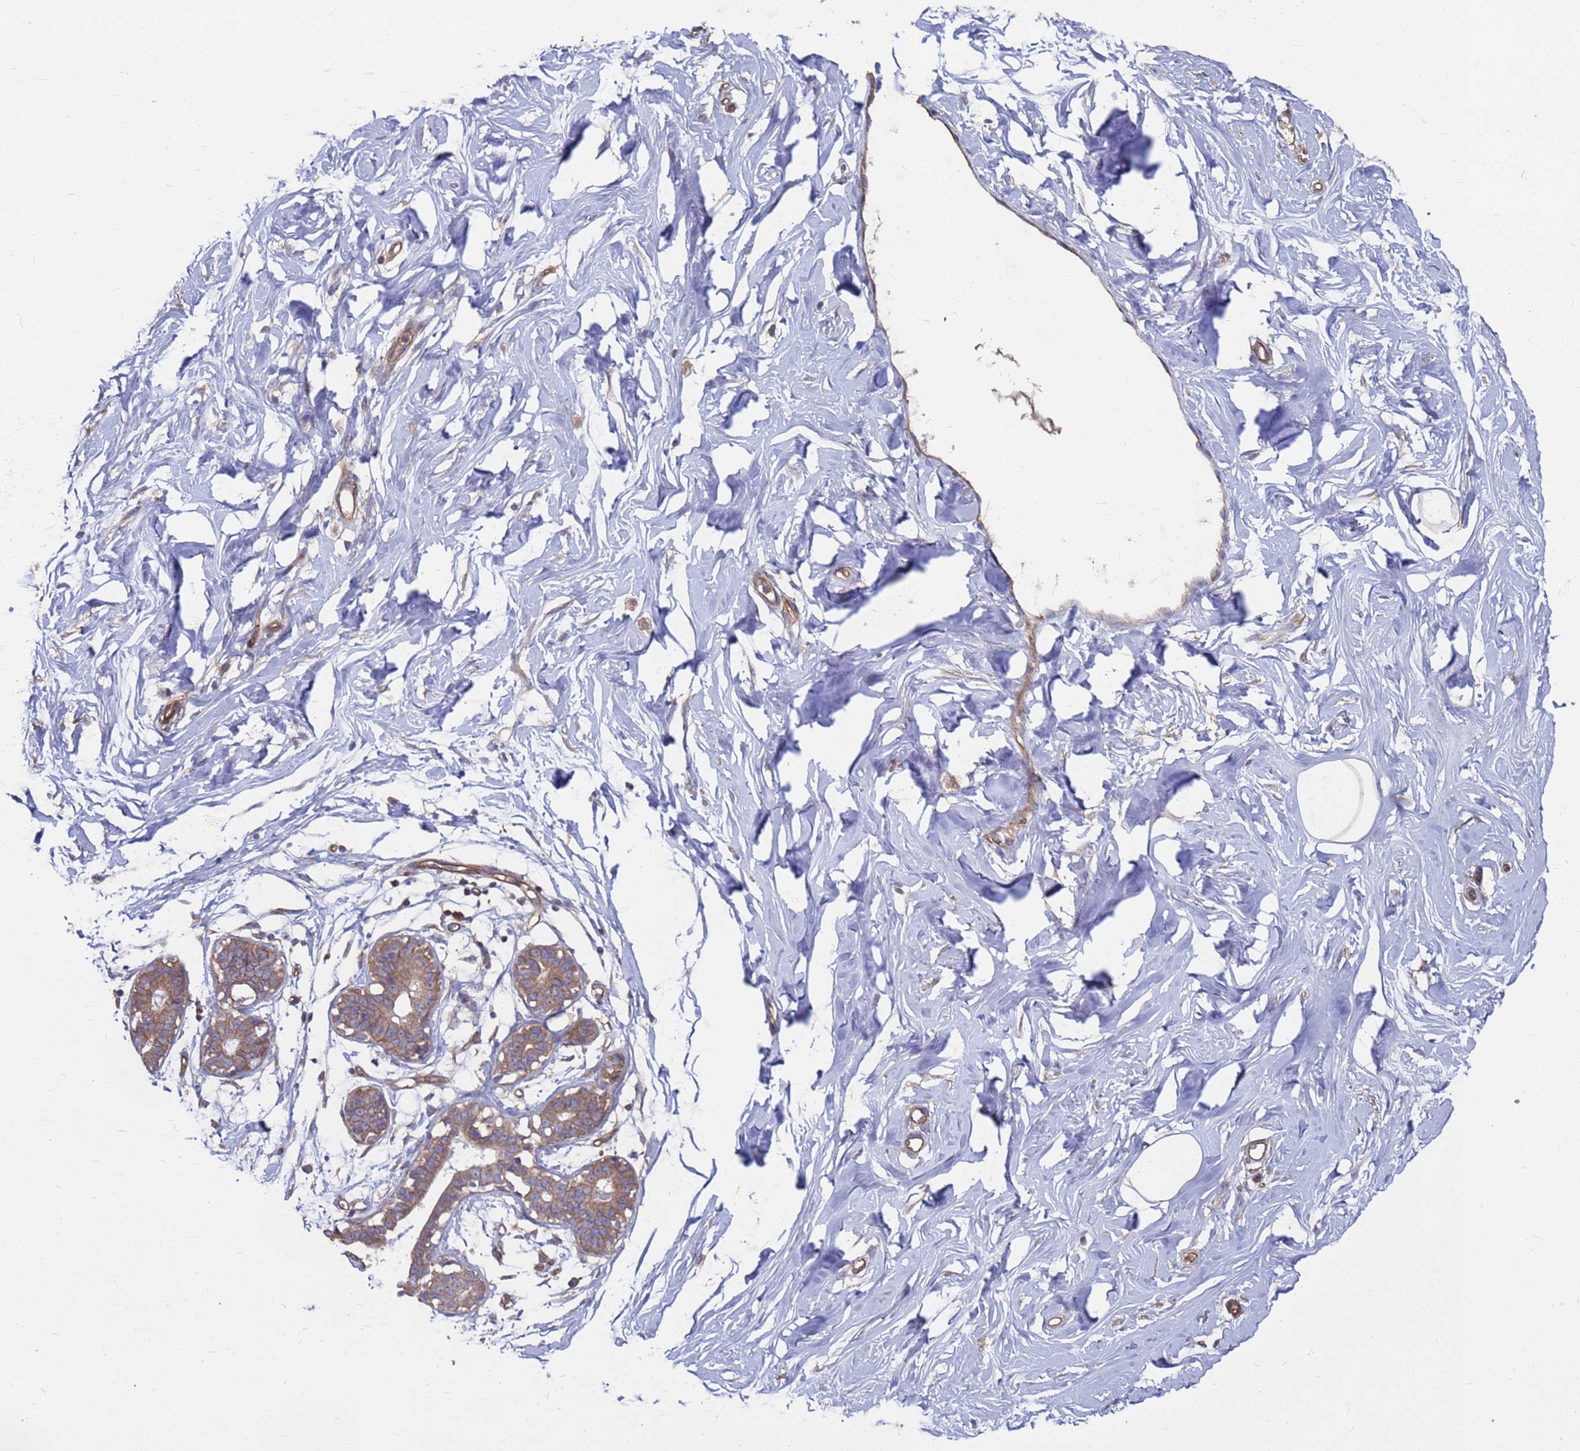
{"staining": {"intensity": "weak", "quantity": "25%-75%", "location": "cytoplasmic/membranous"}, "tissue": "breast", "cell_type": "Adipocytes", "image_type": "normal", "snomed": [{"axis": "morphology", "description": "Normal tissue, NOS"}, {"axis": "morphology", "description": "Adenoma, NOS"}, {"axis": "topography", "description": "Breast"}], "caption": "Protein analysis of benign breast exhibits weak cytoplasmic/membranous staining in about 25%-75% of adipocytes.", "gene": "NDUFAF6", "patient": {"sex": "female", "age": 23}}